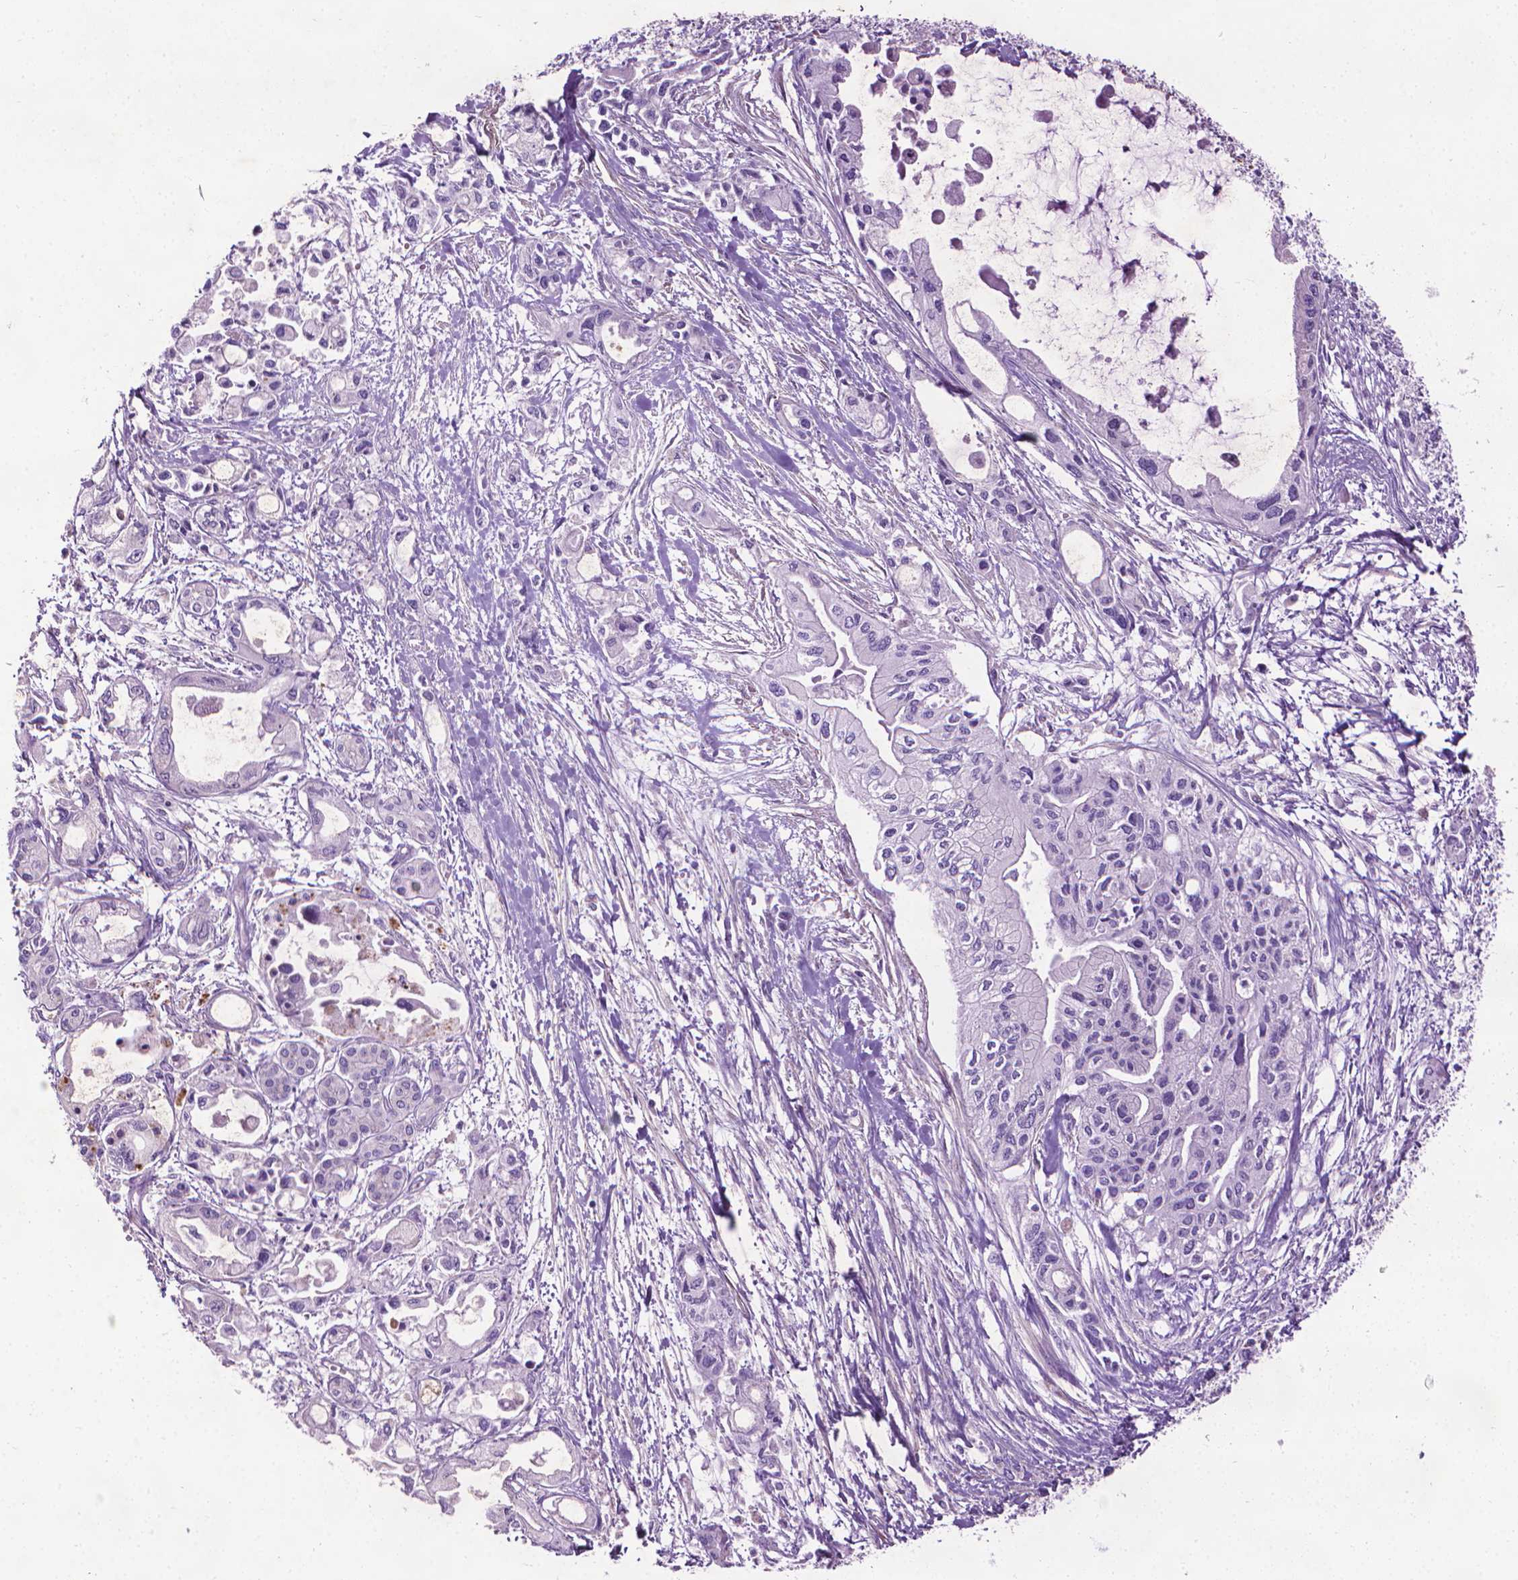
{"staining": {"intensity": "negative", "quantity": "none", "location": "none"}, "tissue": "pancreatic cancer", "cell_type": "Tumor cells", "image_type": "cancer", "snomed": [{"axis": "morphology", "description": "Adenocarcinoma, NOS"}, {"axis": "topography", "description": "Pancreas"}], "caption": "This is an immunohistochemistry micrograph of pancreatic adenocarcinoma. There is no staining in tumor cells.", "gene": "AQP10", "patient": {"sex": "female", "age": 61}}